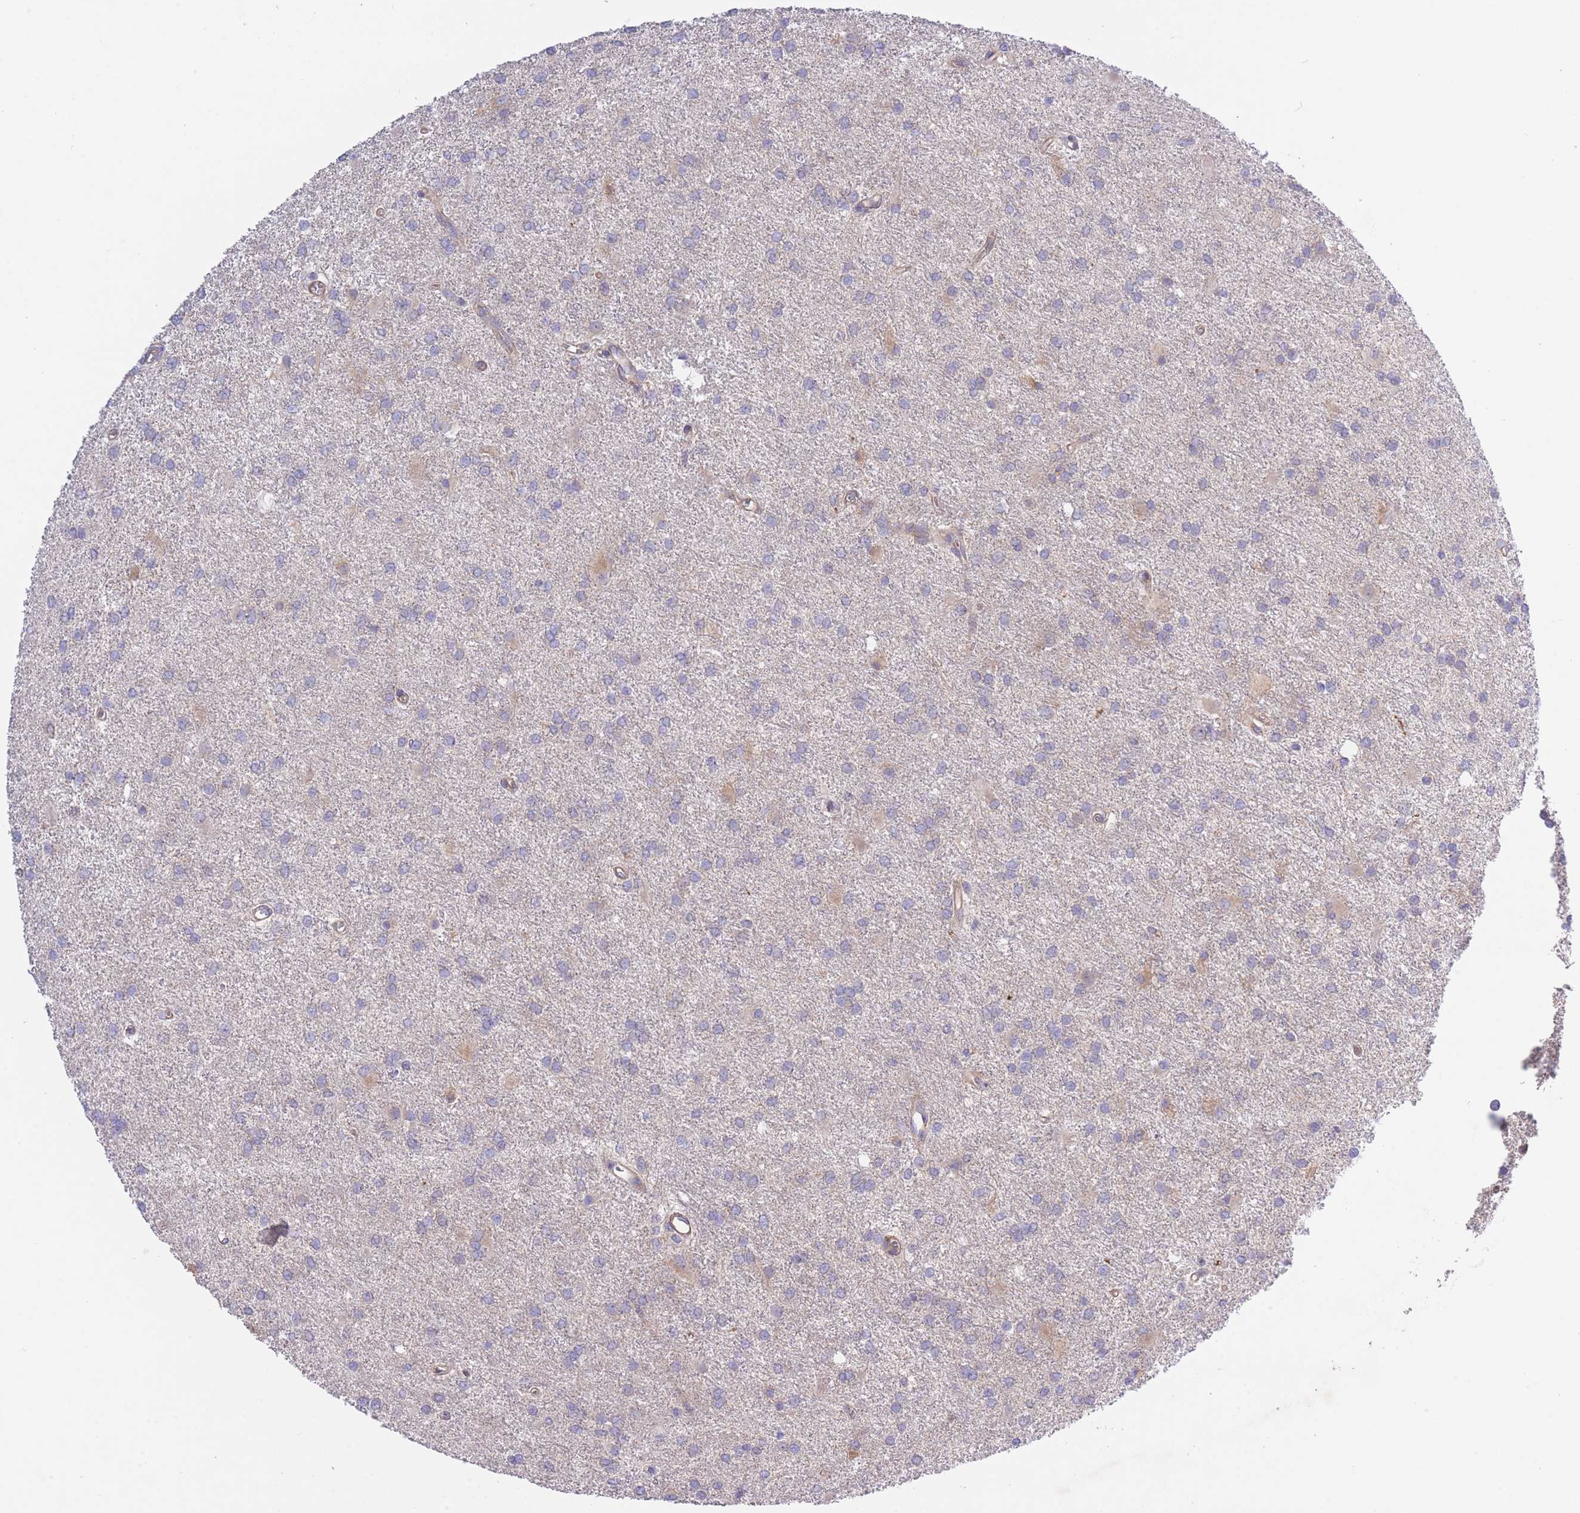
{"staining": {"intensity": "negative", "quantity": "none", "location": "none"}, "tissue": "glioma", "cell_type": "Tumor cells", "image_type": "cancer", "snomed": [{"axis": "morphology", "description": "Glioma, malignant, High grade"}, {"axis": "topography", "description": "Brain"}], "caption": "Immunohistochemistry (IHC) histopathology image of neoplastic tissue: human high-grade glioma (malignant) stained with DAB (3,3'-diaminobenzidine) demonstrates no significant protein expression in tumor cells.", "gene": "CHAC1", "patient": {"sex": "female", "age": 50}}